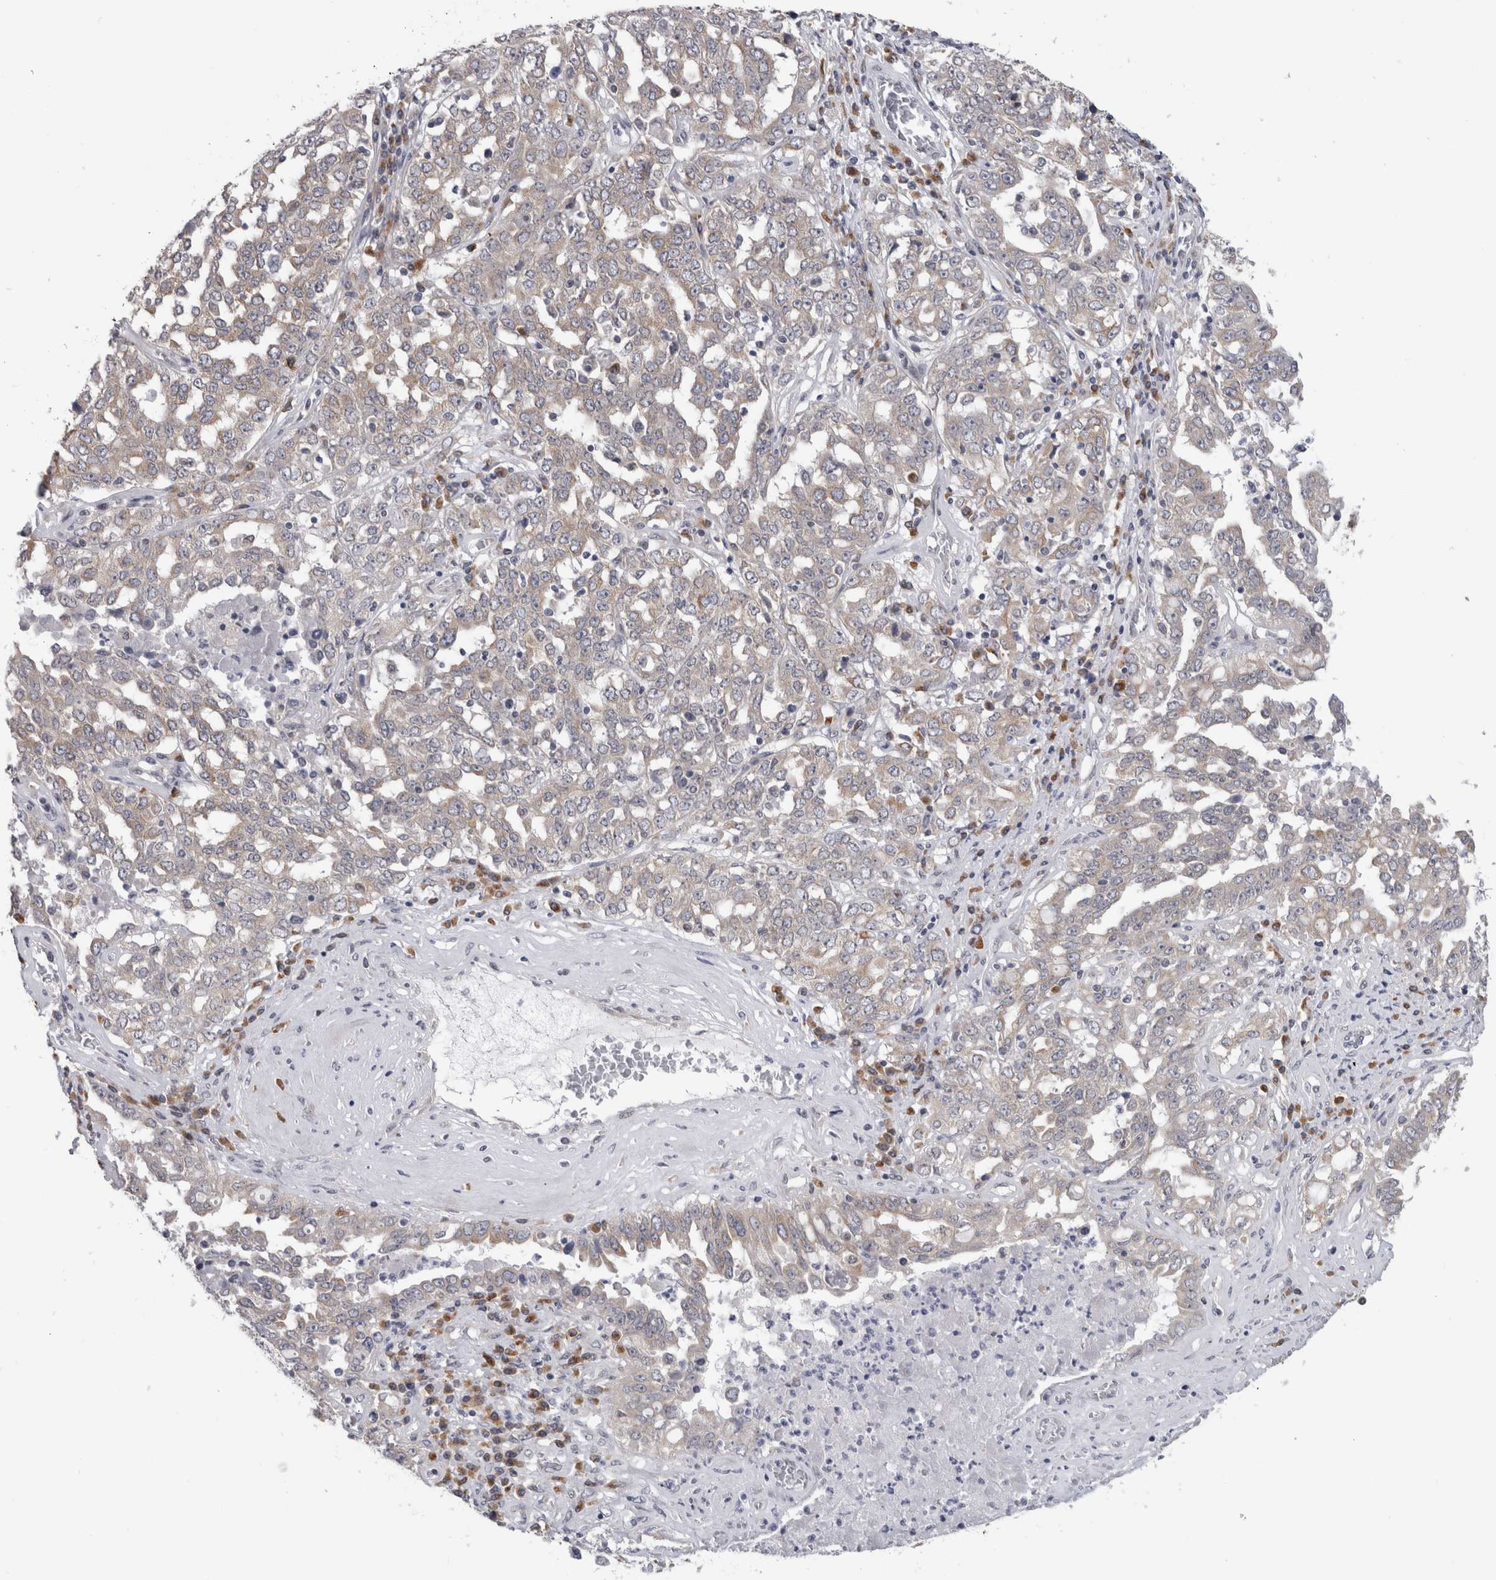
{"staining": {"intensity": "weak", "quantity": "<25%", "location": "cytoplasmic/membranous"}, "tissue": "ovarian cancer", "cell_type": "Tumor cells", "image_type": "cancer", "snomed": [{"axis": "morphology", "description": "Carcinoma, endometroid"}, {"axis": "topography", "description": "Ovary"}], "caption": "A histopathology image of ovarian cancer (endometroid carcinoma) stained for a protein reveals no brown staining in tumor cells.", "gene": "TMEM242", "patient": {"sex": "female", "age": 62}}